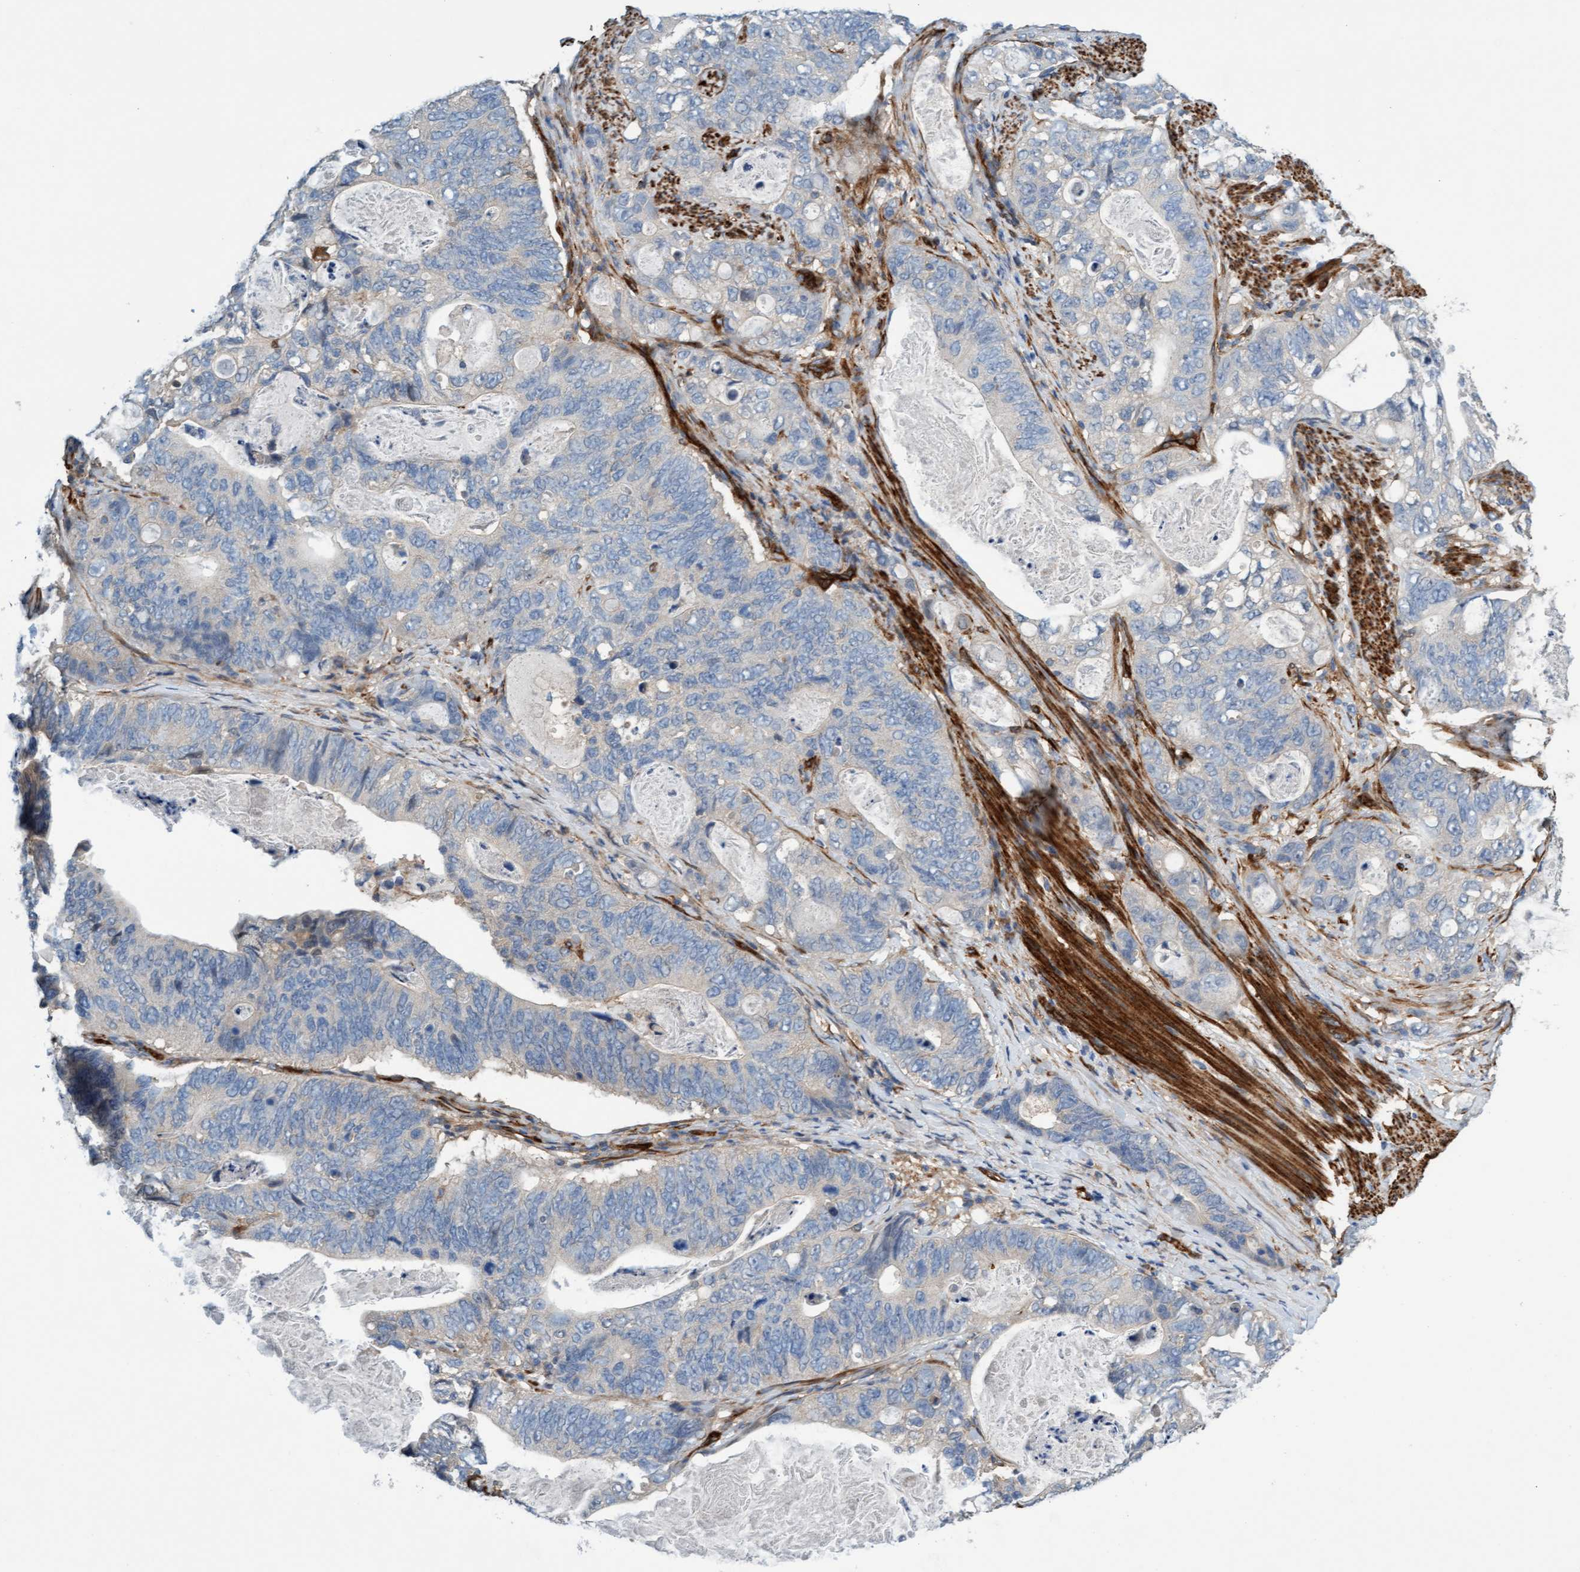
{"staining": {"intensity": "negative", "quantity": "none", "location": "none"}, "tissue": "stomach cancer", "cell_type": "Tumor cells", "image_type": "cancer", "snomed": [{"axis": "morphology", "description": "Normal tissue, NOS"}, {"axis": "morphology", "description": "Adenocarcinoma, NOS"}, {"axis": "topography", "description": "Stomach"}], "caption": "Stomach cancer (adenocarcinoma) stained for a protein using IHC displays no positivity tumor cells.", "gene": "FMNL3", "patient": {"sex": "female", "age": 89}}